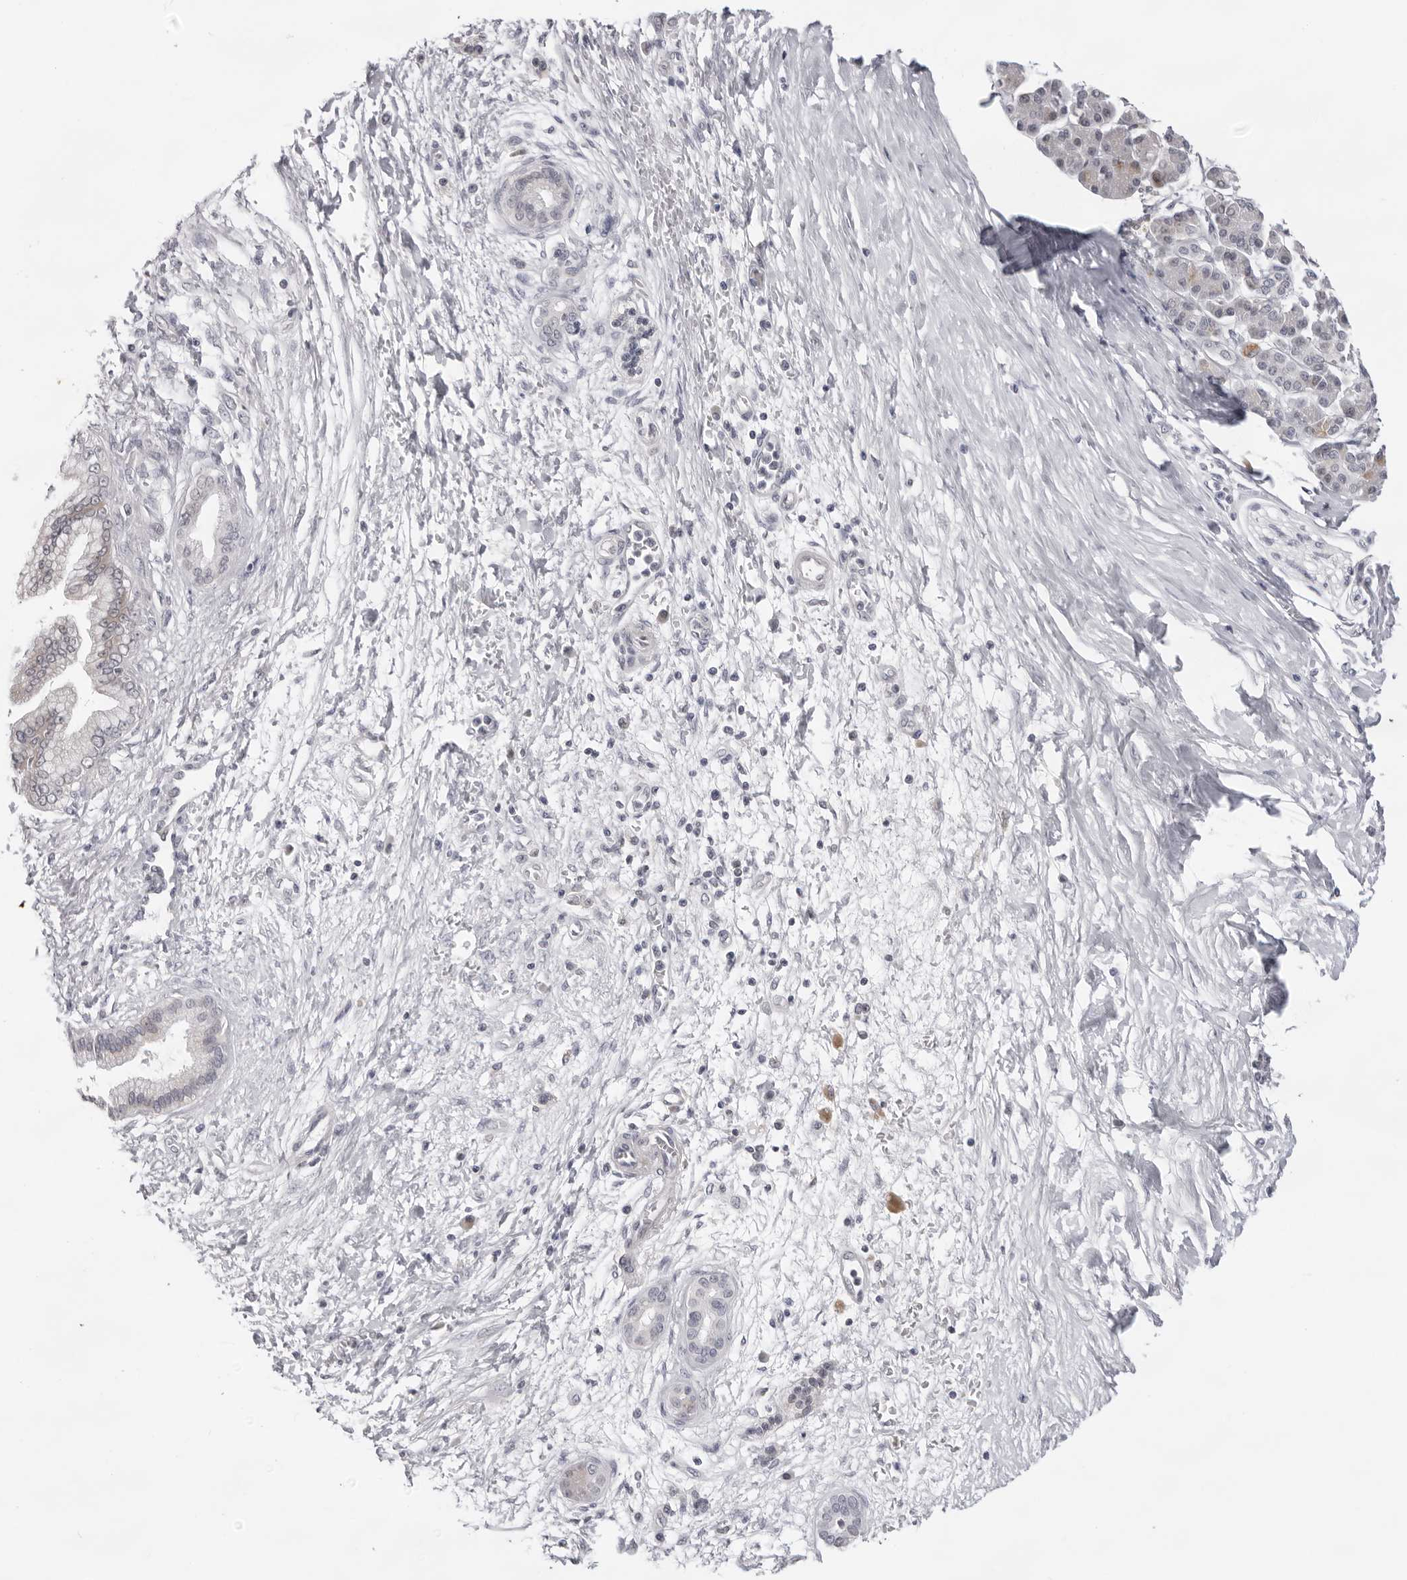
{"staining": {"intensity": "negative", "quantity": "none", "location": "none"}, "tissue": "pancreatic cancer", "cell_type": "Tumor cells", "image_type": "cancer", "snomed": [{"axis": "morphology", "description": "Adenocarcinoma, NOS"}, {"axis": "topography", "description": "Pancreas"}], "caption": "An image of adenocarcinoma (pancreatic) stained for a protein reveals no brown staining in tumor cells.", "gene": "ACP6", "patient": {"sex": "male", "age": 59}}